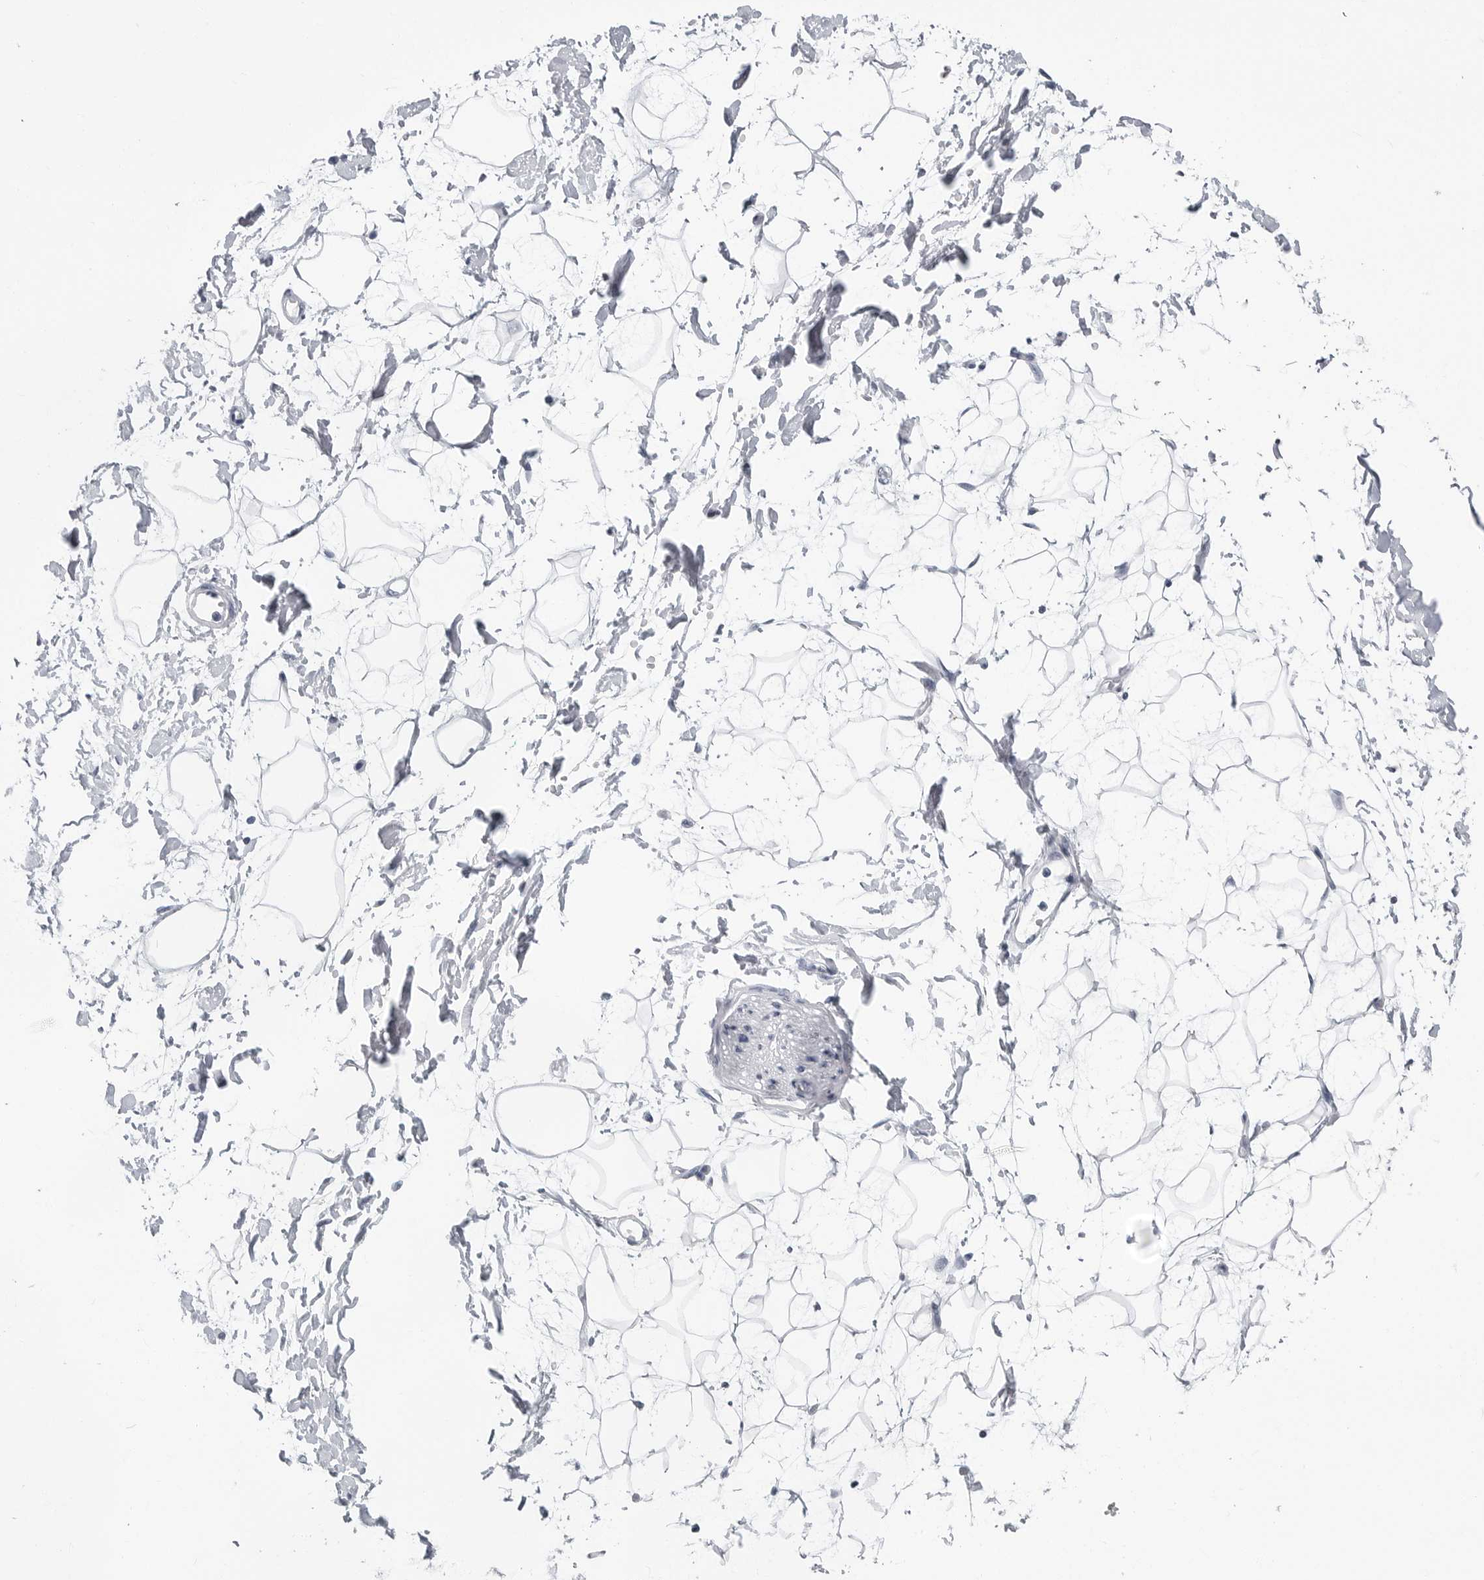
{"staining": {"intensity": "negative", "quantity": "none", "location": "none"}, "tissue": "adipose tissue", "cell_type": "Adipocytes", "image_type": "normal", "snomed": [{"axis": "morphology", "description": "Normal tissue, NOS"}, {"axis": "topography", "description": "Soft tissue"}], "caption": "High power microscopy micrograph of an immunohistochemistry (IHC) micrograph of unremarkable adipose tissue, revealing no significant staining in adipocytes. (Brightfield microscopy of DAB immunohistochemistry at high magnification).", "gene": "CSH1", "patient": {"sex": "male", "age": 72}}